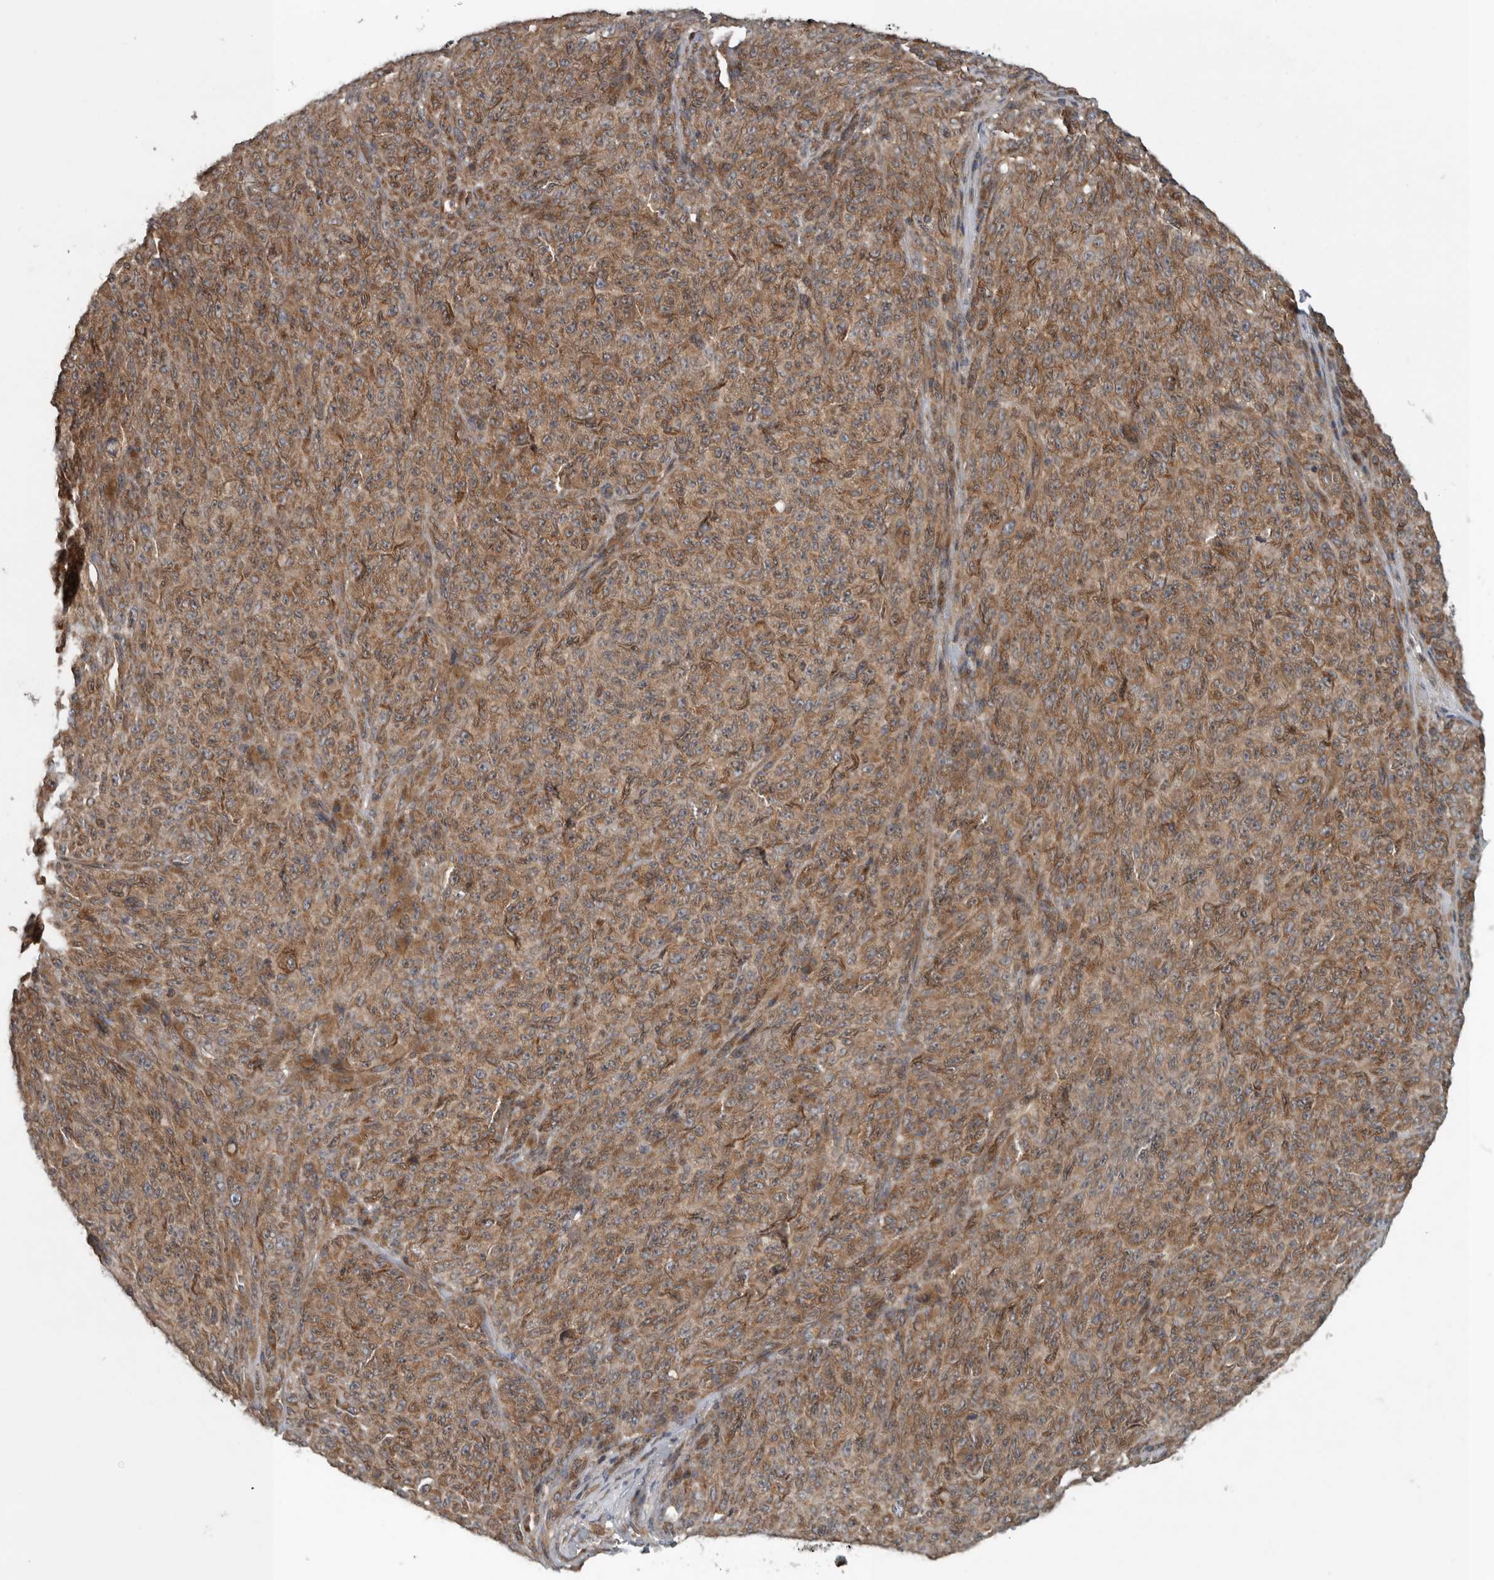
{"staining": {"intensity": "moderate", "quantity": ">75%", "location": "cytoplasmic/membranous"}, "tissue": "melanoma", "cell_type": "Tumor cells", "image_type": "cancer", "snomed": [{"axis": "morphology", "description": "Malignant melanoma, NOS"}, {"axis": "topography", "description": "Skin"}], "caption": "Immunohistochemical staining of malignant melanoma displays moderate cytoplasmic/membranous protein staining in approximately >75% of tumor cells.", "gene": "AMFR", "patient": {"sex": "female", "age": 82}}